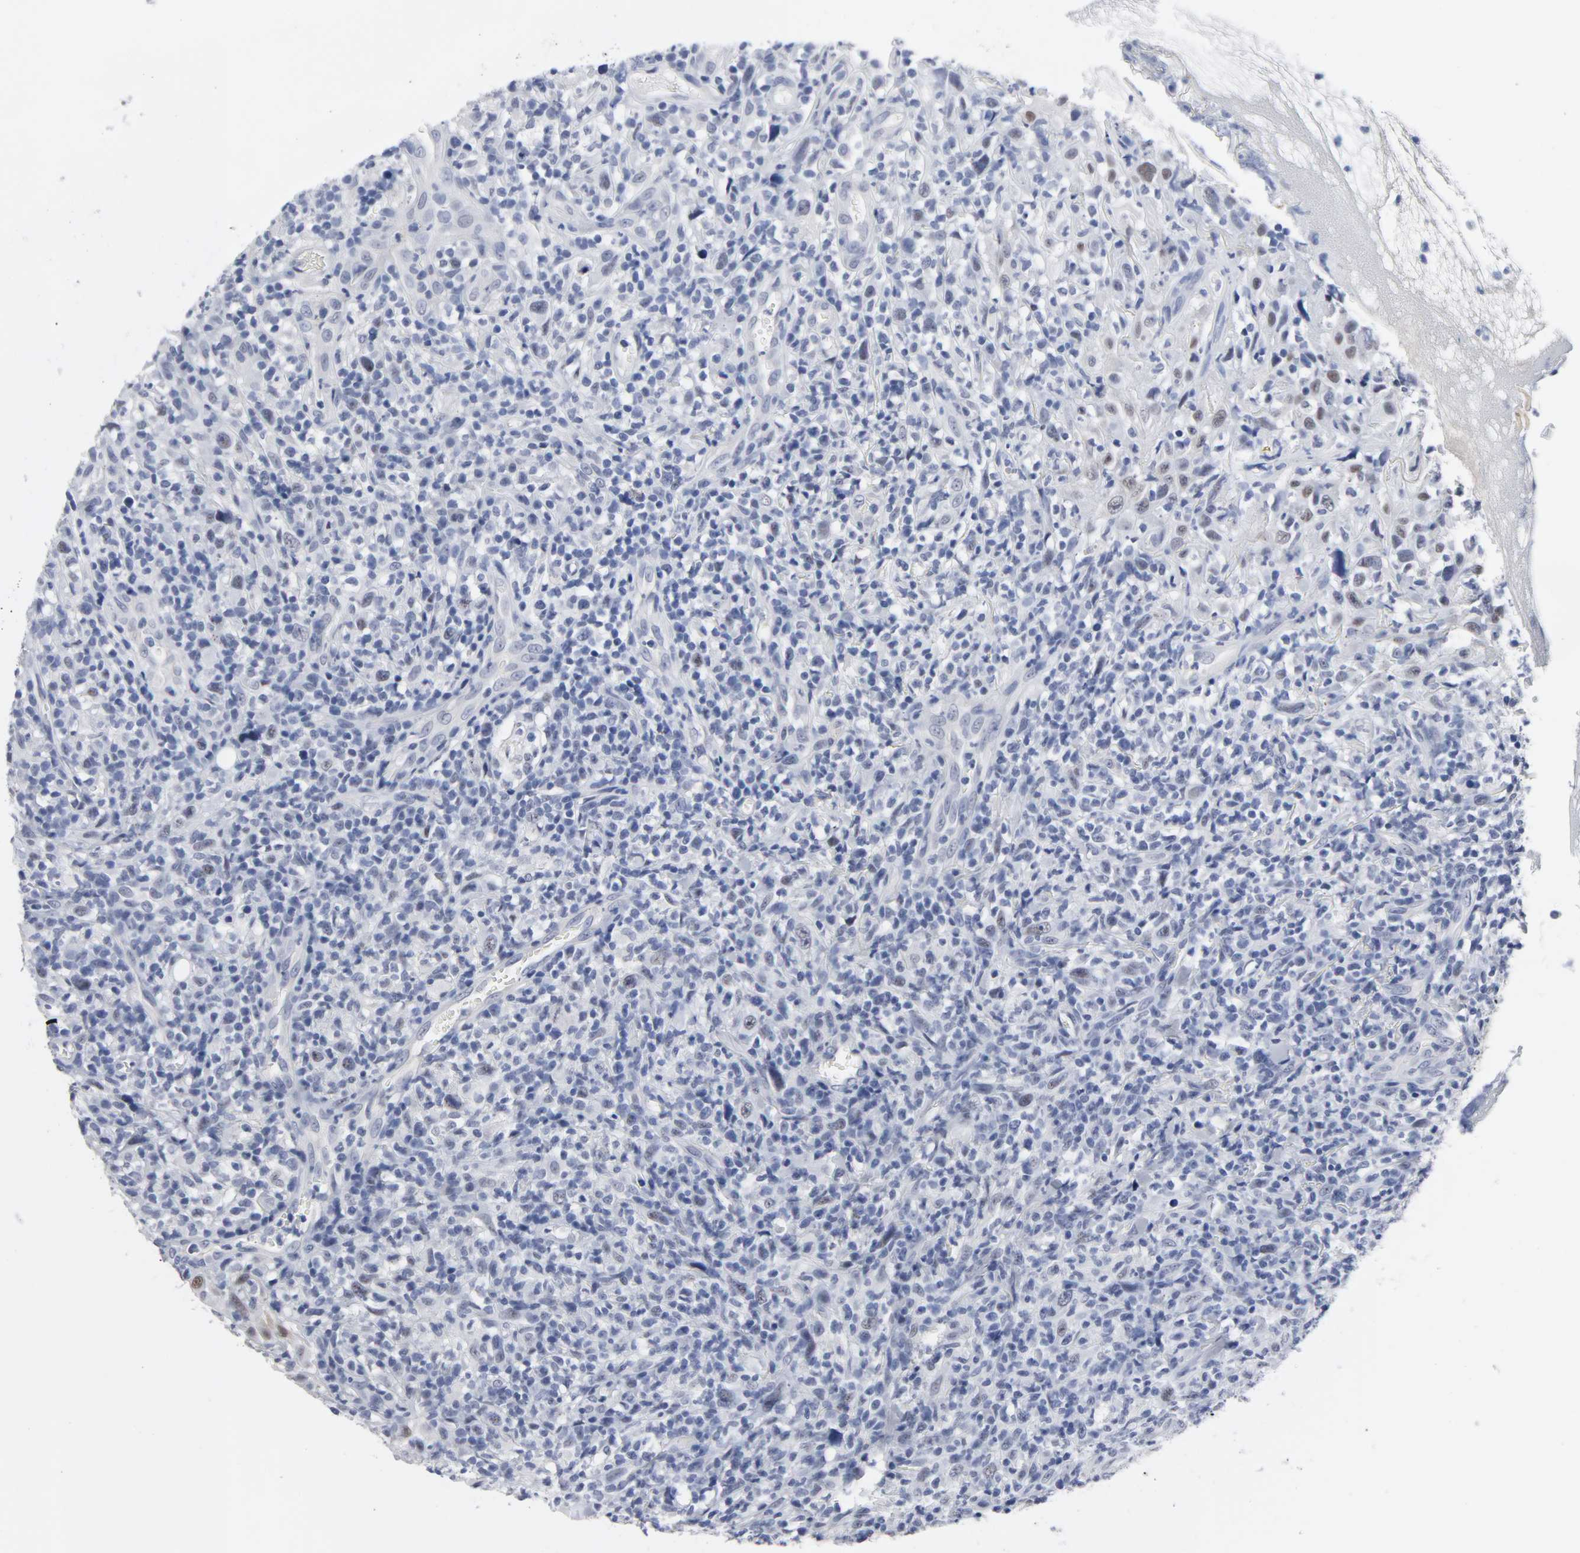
{"staining": {"intensity": "negative", "quantity": "none", "location": "none"}, "tissue": "thyroid cancer", "cell_type": "Tumor cells", "image_type": "cancer", "snomed": [{"axis": "morphology", "description": "Carcinoma, NOS"}, {"axis": "topography", "description": "Thyroid gland"}], "caption": "Thyroid cancer was stained to show a protein in brown. There is no significant expression in tumor cells. The staining is performed using DAB (3,3'-diaminobenzidine) brown chromogen with nuclei counter-stained in using hematoxylin.", "gene": "GRHL2", "patient": {"sex": "female", "age": 77}}